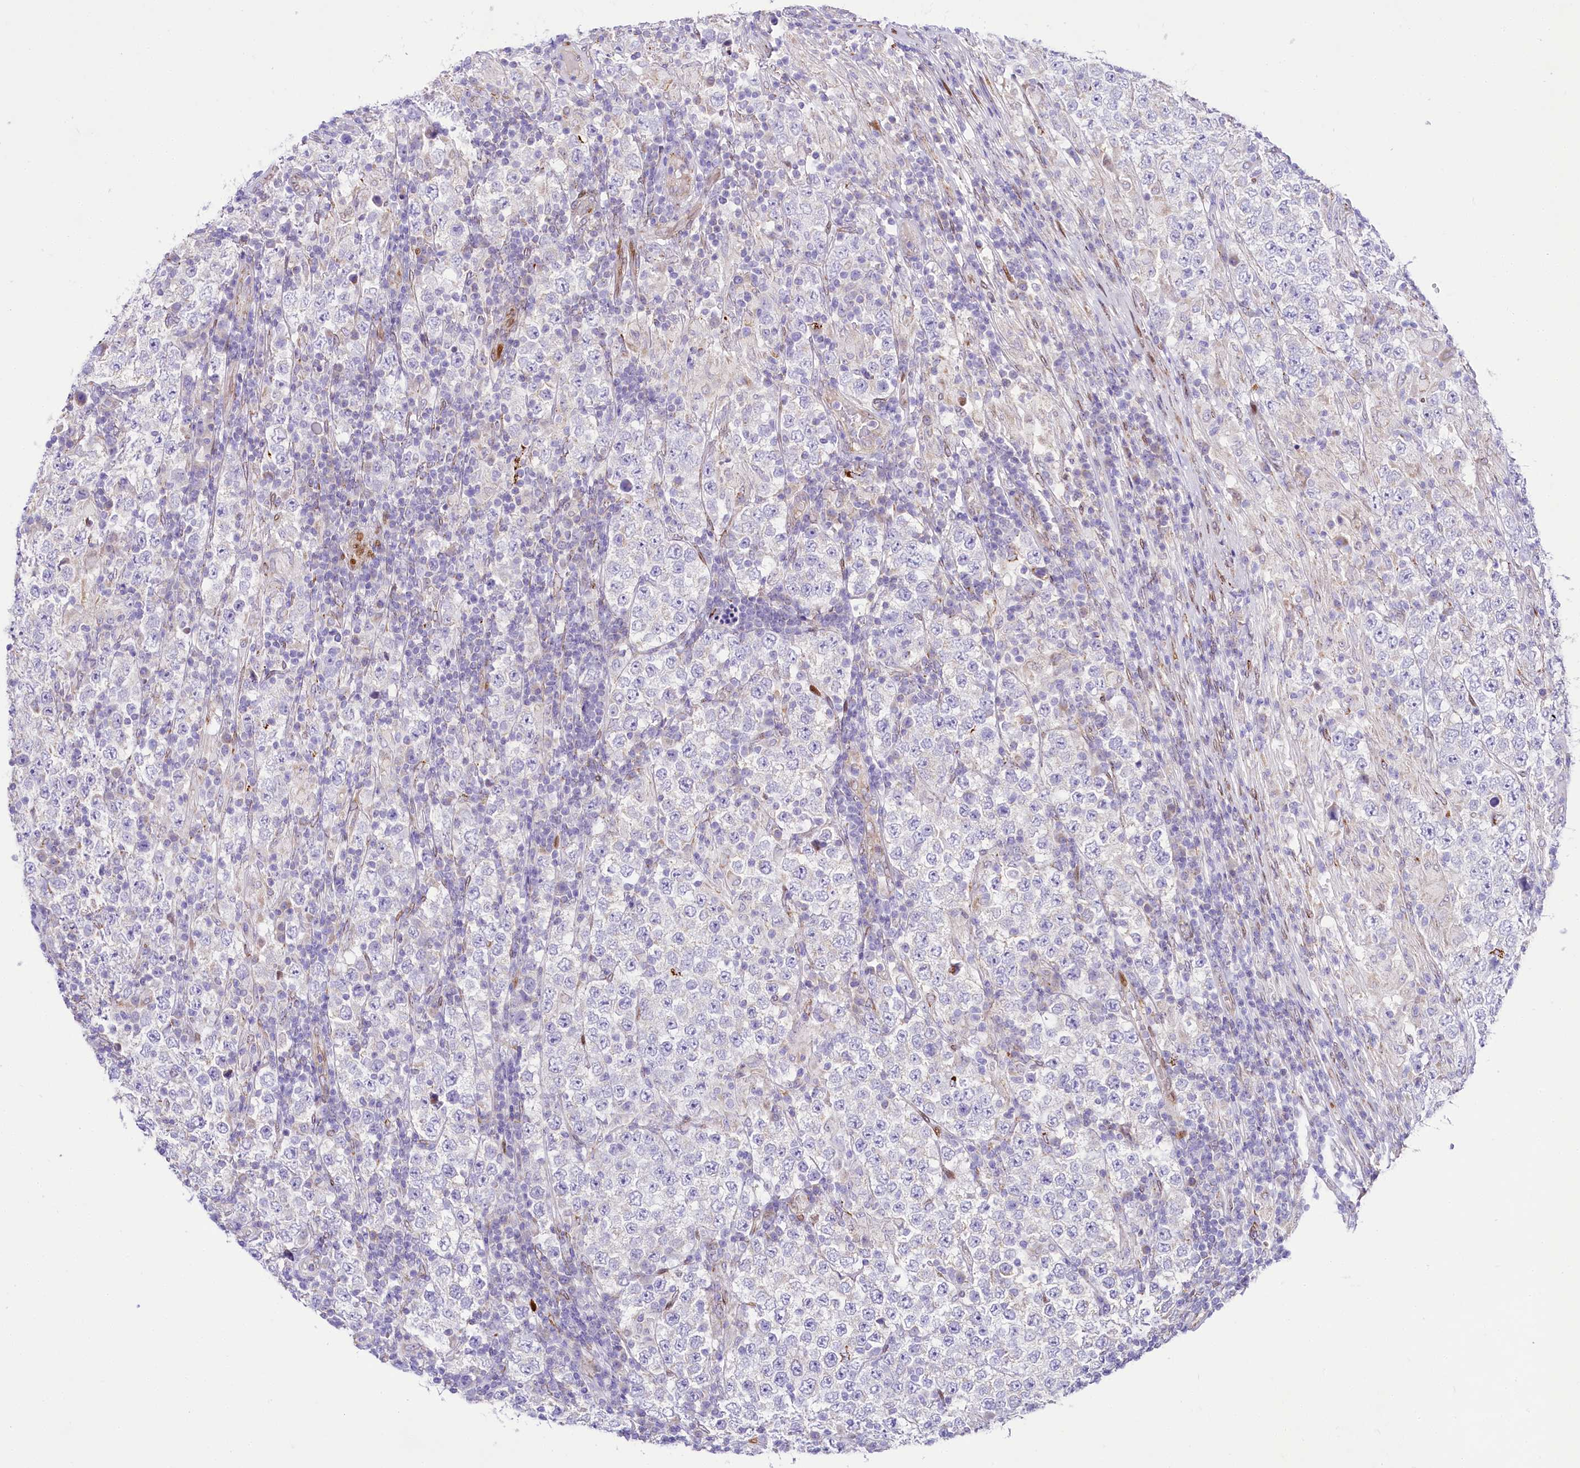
{"staining": {"intensity": "negative", "quantity": "none", "location": "none"}, "tissue": "testis cancer", "cell_type": "Tumor cells", "image_type": "cancer", "snomed": [{"axis": "morphology", "description": "Normal tissue, NOS"}, {"axis": "morphology", "description": "Urothelial carcinoma, High grade"}, {"axis": "morphology", "description": "Seminoma, NOS"}, {"axis": "morphology", "description": "Carcinoma, Embryonal, NOS"}, {"axis": "topography", "description": "Urinary bladder"}, {"axis": "topography", "description": "Testis"}], "caption": "DAB (3,3'-diaminobenzidine) immunohistochemical staining of high-grade urothelial carcinoma (testis) reveals no significant staining in tumor cells.", "gene": "PPIP5K2", "patient": {"sex": "male", "age": 41}}